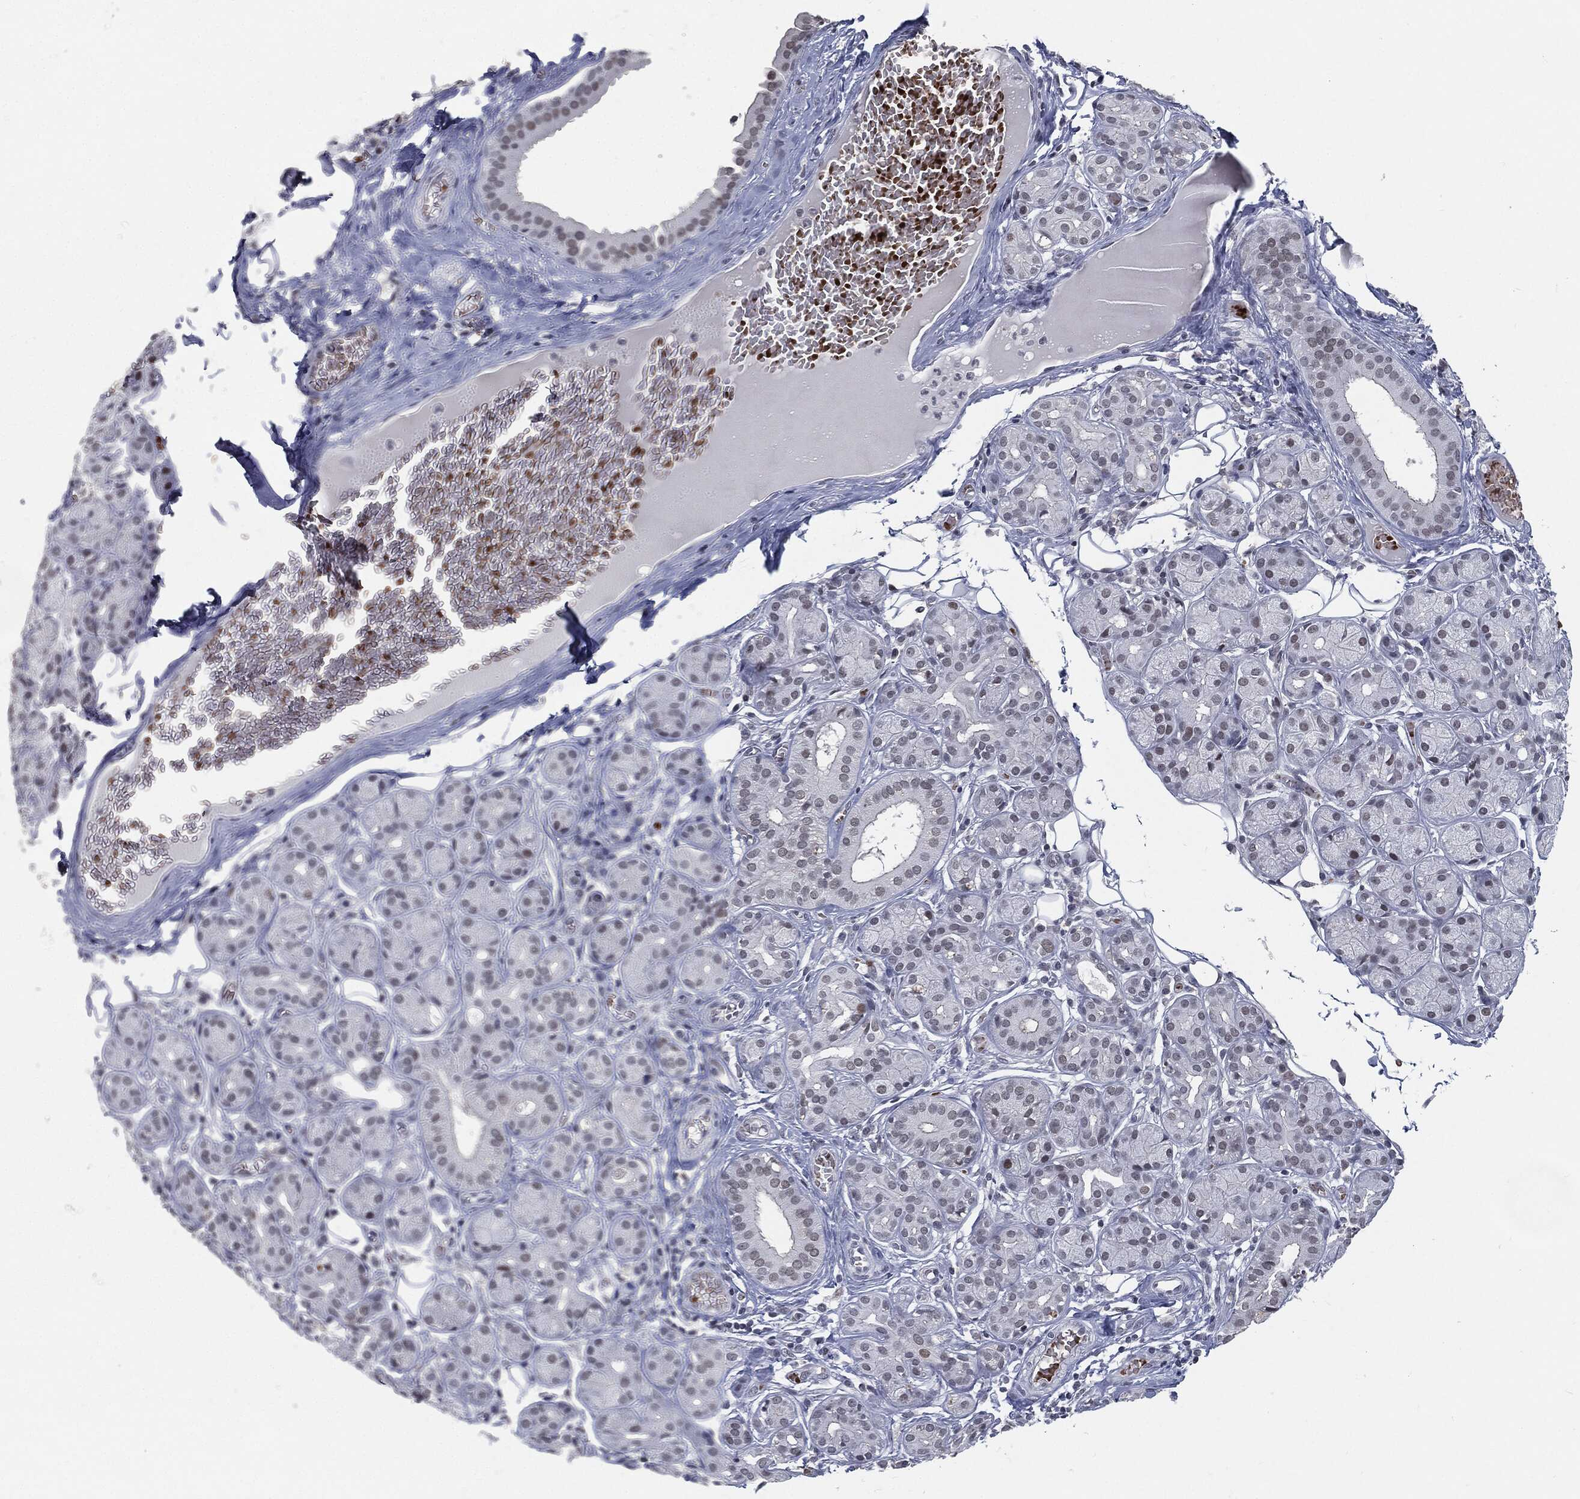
{"staining": {"intensity": "negative", "quantity": "none", "location": "none"}, "tissue": "salivary gland", "cell_type": "Glandular cells", "image_type": "normal", "snomed": [{"axis": "morphology", "description": "Normal tissue, NOS"}, {"axis": "topography", "description": "Salivary gland"}], "caption": "This is an immunohistochemistry histopathology image of normal salivary gland. There is no staining in glandular cells.", "gene": "ANXA1", "patient": {"sex": "male", "age": 71}}